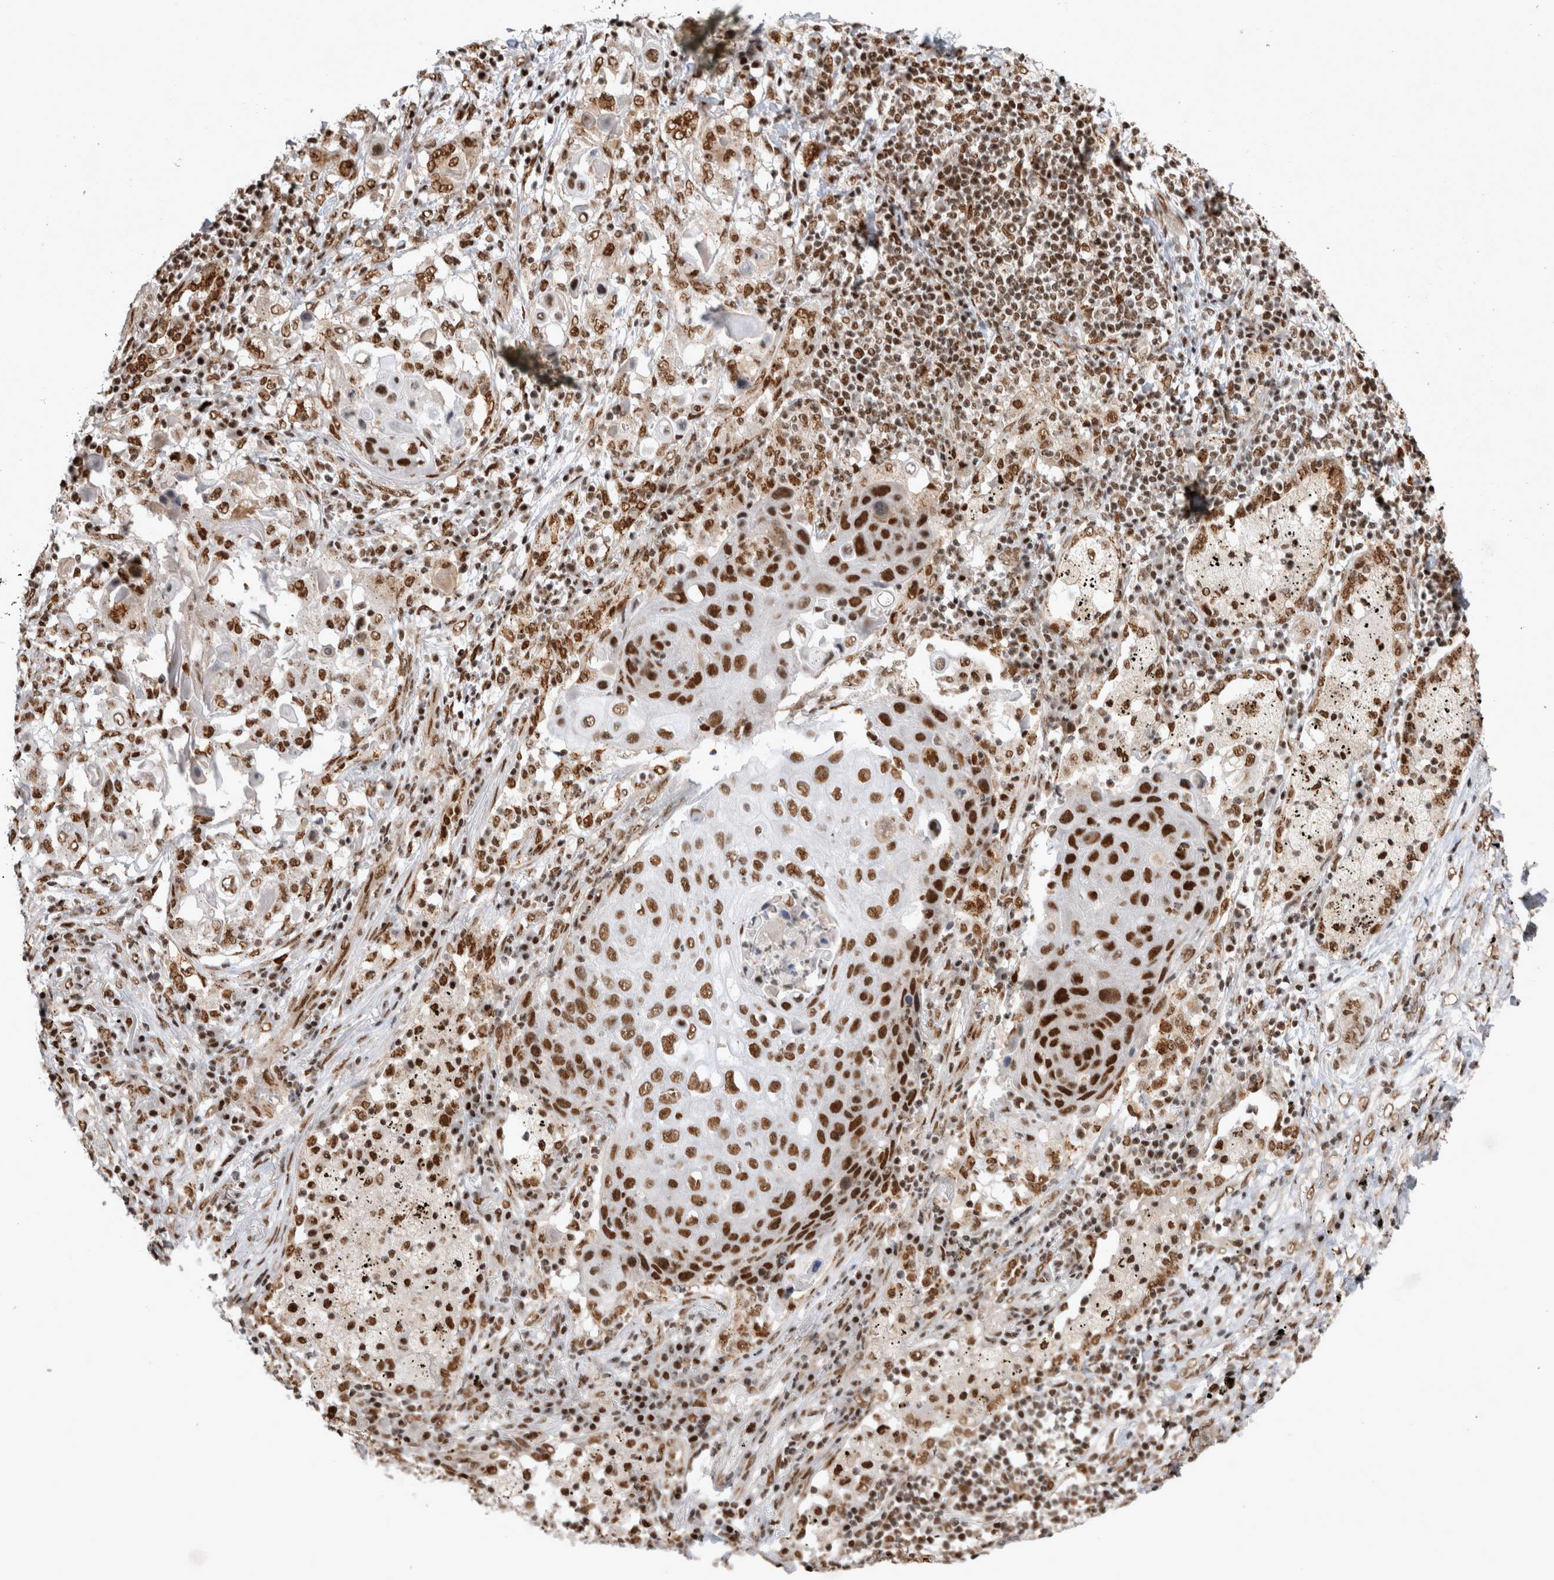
{"staining": {"intensity": "strong", "quantity": ">75%", "location": "nuclear"}, "tissue": "lung cancer", "cell_type": "Tumor cells", "image_type": "cancer", "snomed": [{"axis": "morphology", "description": "Squamous cell carcinoma, NOS"}, {"axis": "topography", "description": "Lung"}], "caption": "Protein staining of lung squamous cell carcinoma tissue displays strong nuclear positivity in approximately >75% of tumor cells. (DAB IHC with brightfield microscopy, high magnification).", "gene": "EYA2", "patient": {"sex": "female", "age": 63}}